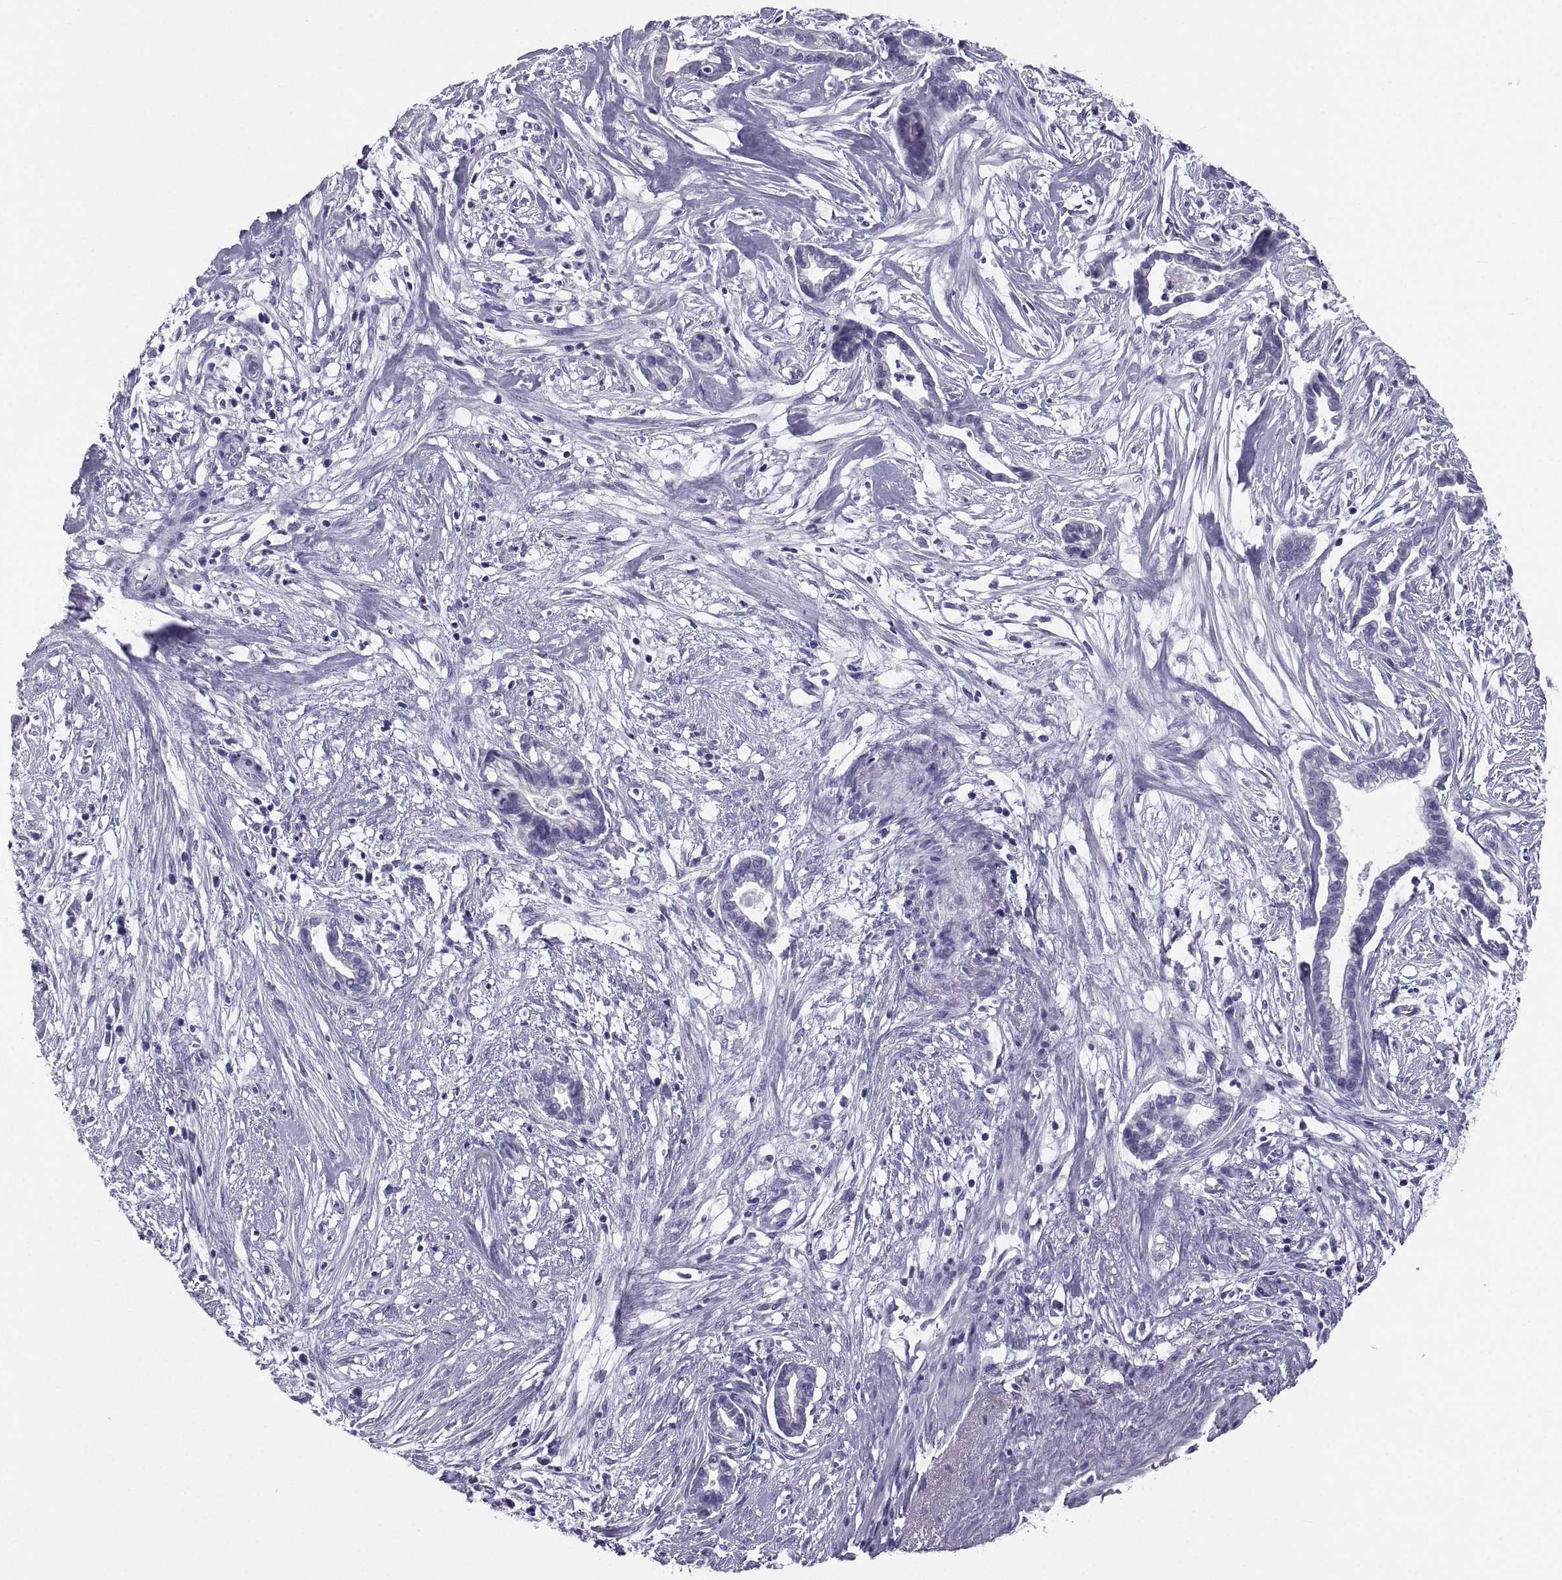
{"staining": {"intensity": "negative", "quantity": "none", "location": "none"}, "tissue": "cervical cancer", "cell_type": "Tumor cells", "image_type": "cancer", "snomed": [{"axis": "morphology", "description": "Adenocarcinoma, NOS"}, {"axis": "topography", "description": "Cervix"}], "caption": "This photomicrograph is of cervical cancer (adenocarcinoma) stained with immunohistochemistry to label a protein in brown with the nuclei are counter-stained blue. There is no staining in tumor cells.", "gene": "PCSK1N", "patient": {"sex": "female", "age": 62}}